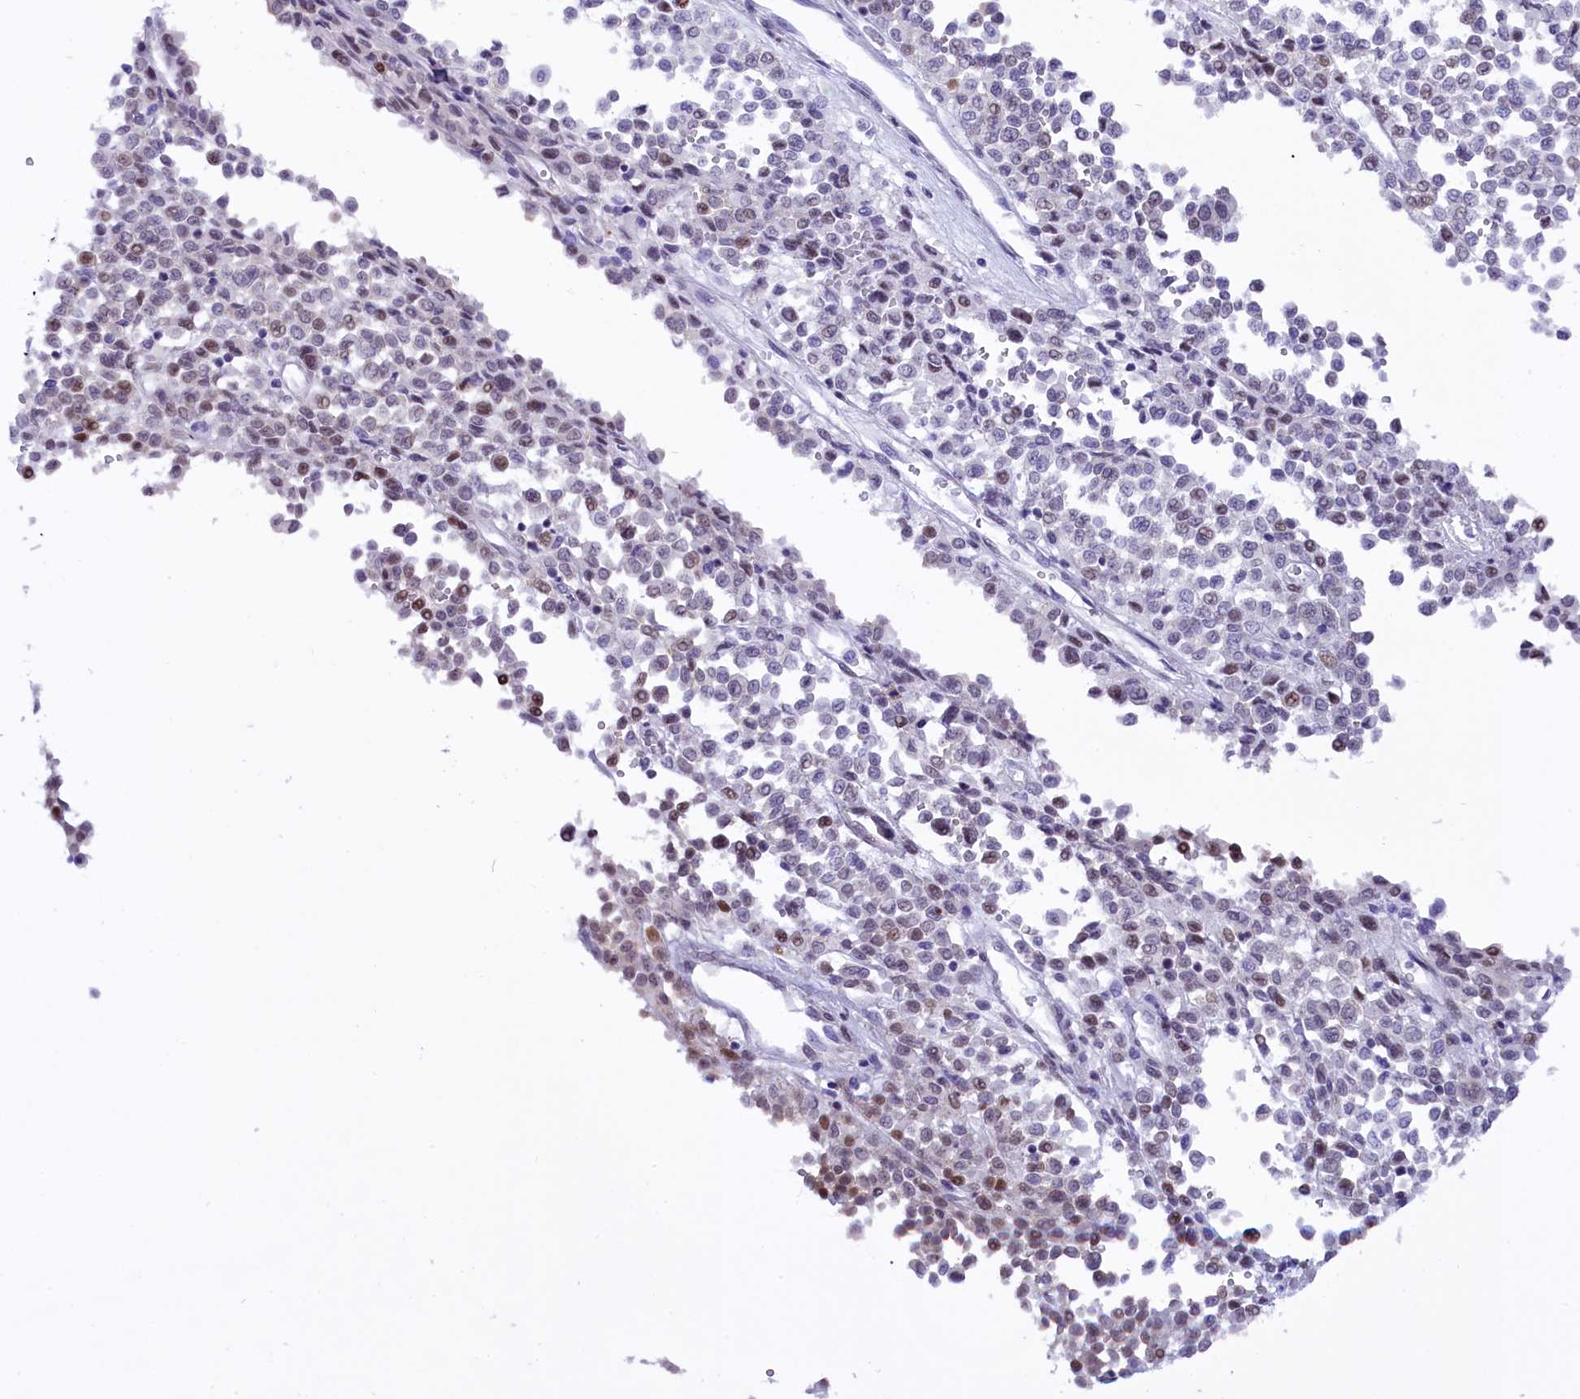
{"staining": {"intensity": "negative", "quantity": "none", "location": "none"}, "tissue": "melanoma", "cell_type": "Tumor cells", "image_type": "cancer", "snomed": [{"axis": "morphology", "description": "Malignant melanoma, Metastatic site"}, {"axis": "topography", "description": "Pancreas"}], "caption": "The immunohistochemistry (IHC) photomicrograph has no significant positivity in tumor cells of melanoma tissue. Brightfield microscopy of IHC stained with DAB (brown) and hematoxylin (blue), captured at high magnification.", "gene": "RPS6KB1", "patient": {"sex": "female", "age": 30}}